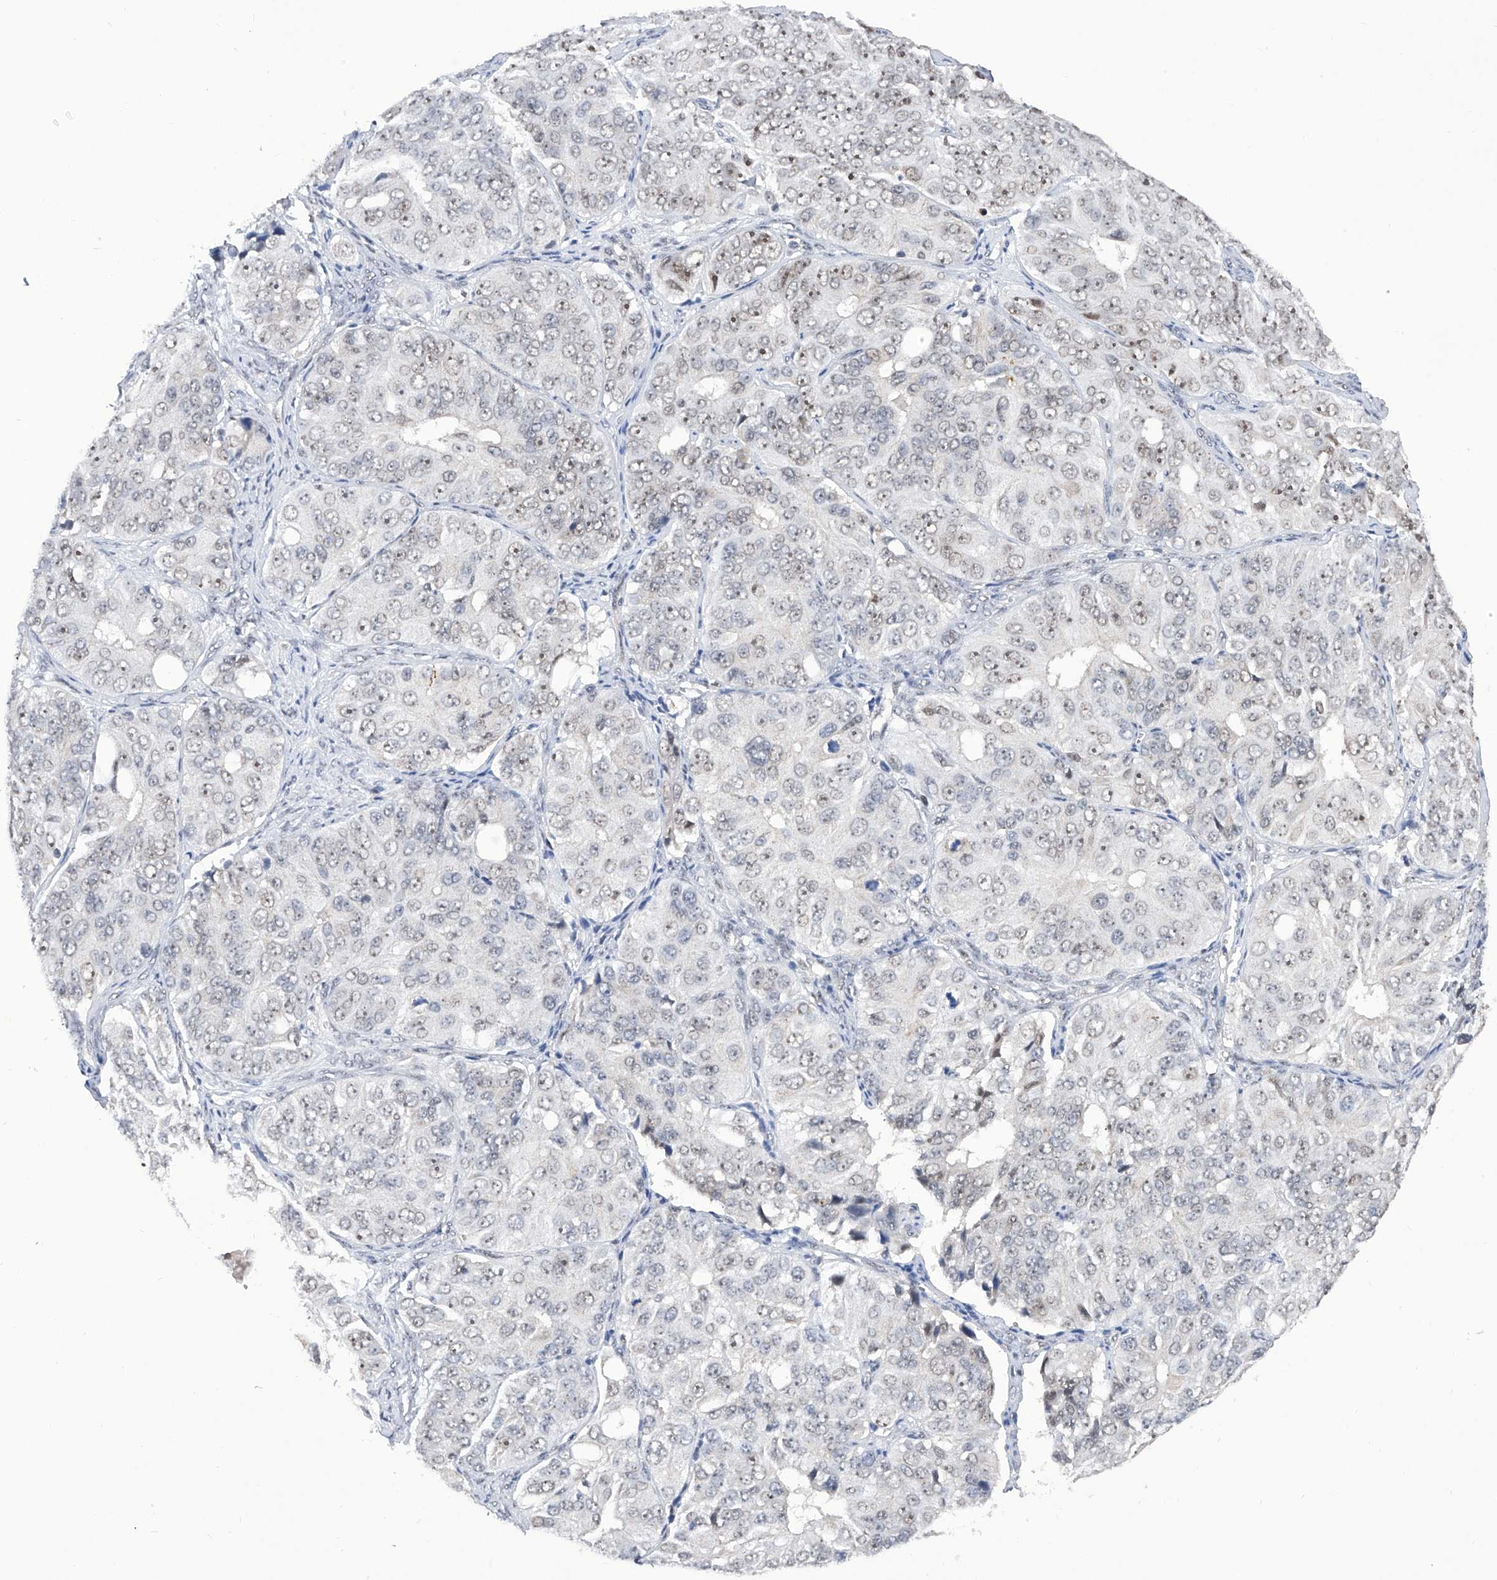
{"staining": {"intensity": "weak", "quantity": "<25%", "location": "nuclear"}, "tissue": "ovarian cancer", "cell_type": "Tumor cells", "image_type": "cancer", "snomed": [{"axis": "morphology", "description": "Carcinoma, endometroid"}, {"axis": "topography", "description": "Ovary"}], "caption": "Protein analysis of ovarian cancer (endometroid carcinoma) demonstrates no significant positivity in tumor cells. Brightfield microscopy of immunohistochemistry (IHC) stained with DAB (3,3'-diaminobenzidine) (brown) and hematoxylin (blue), captured at high magnification.", "gene": "RAD54L", "patient": {"sex": "female", "age": 51}}